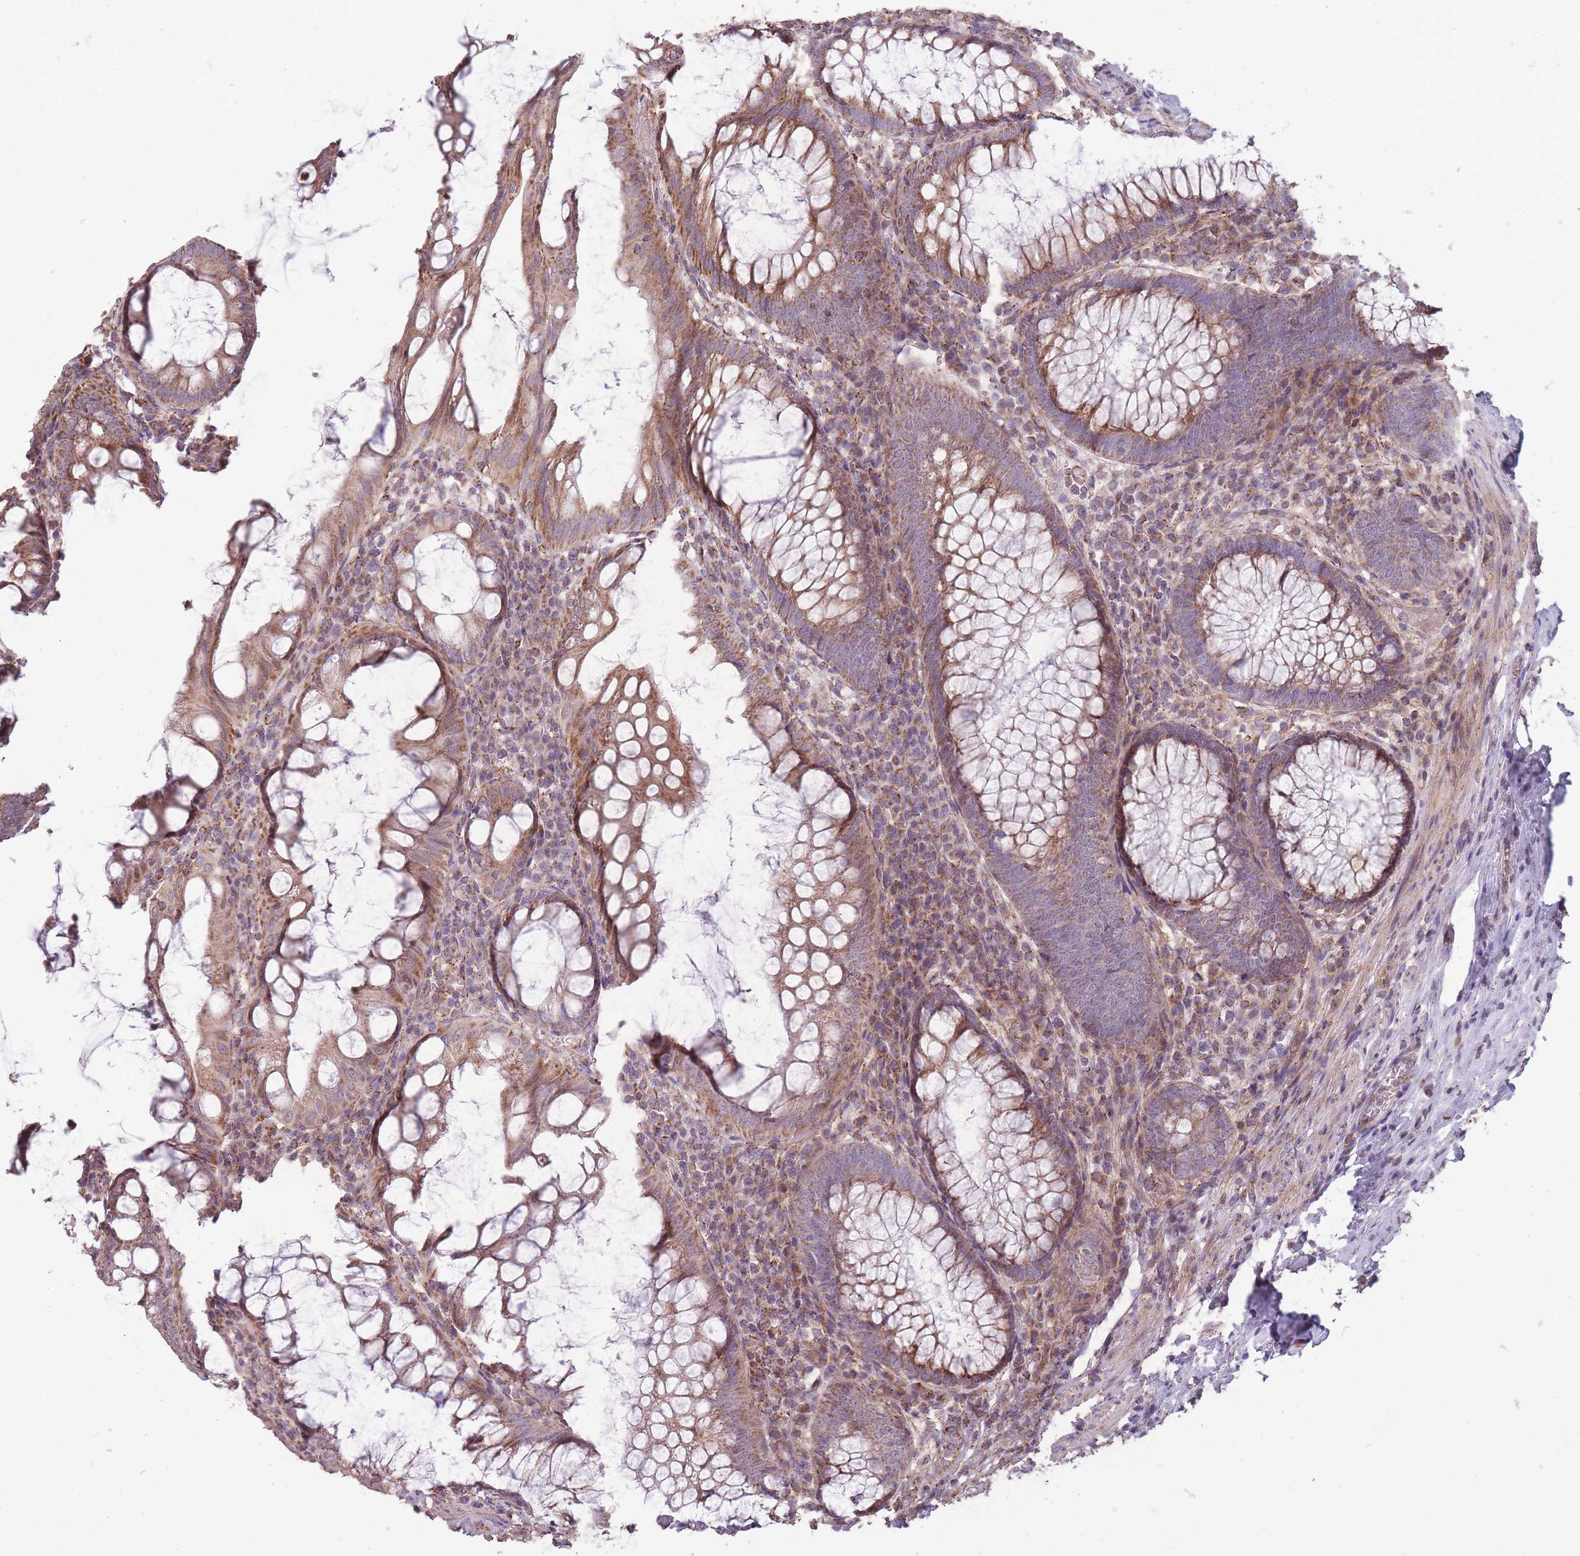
{"staining": {"intensity": "moderate", "quantity": ">75%", "location": "cytoplasmic/membranous"}, "tissue": "appendix", "cell_type": "Glandular cells", "image_type": "normal", "snomed": [{"axis": "morphology", "description": "Normal tissue, NOS"}, {"axis": "topography", "description": "Appendix"}], "caption": "The micrograph displays immunohistochemical staining of normal appendix. There is moderate cytoplasmic/membranous expression is identified in approximately >75% of glandular cells.", "gene": "CNOT8", "patient": {"sex": "male", "age": 83}}